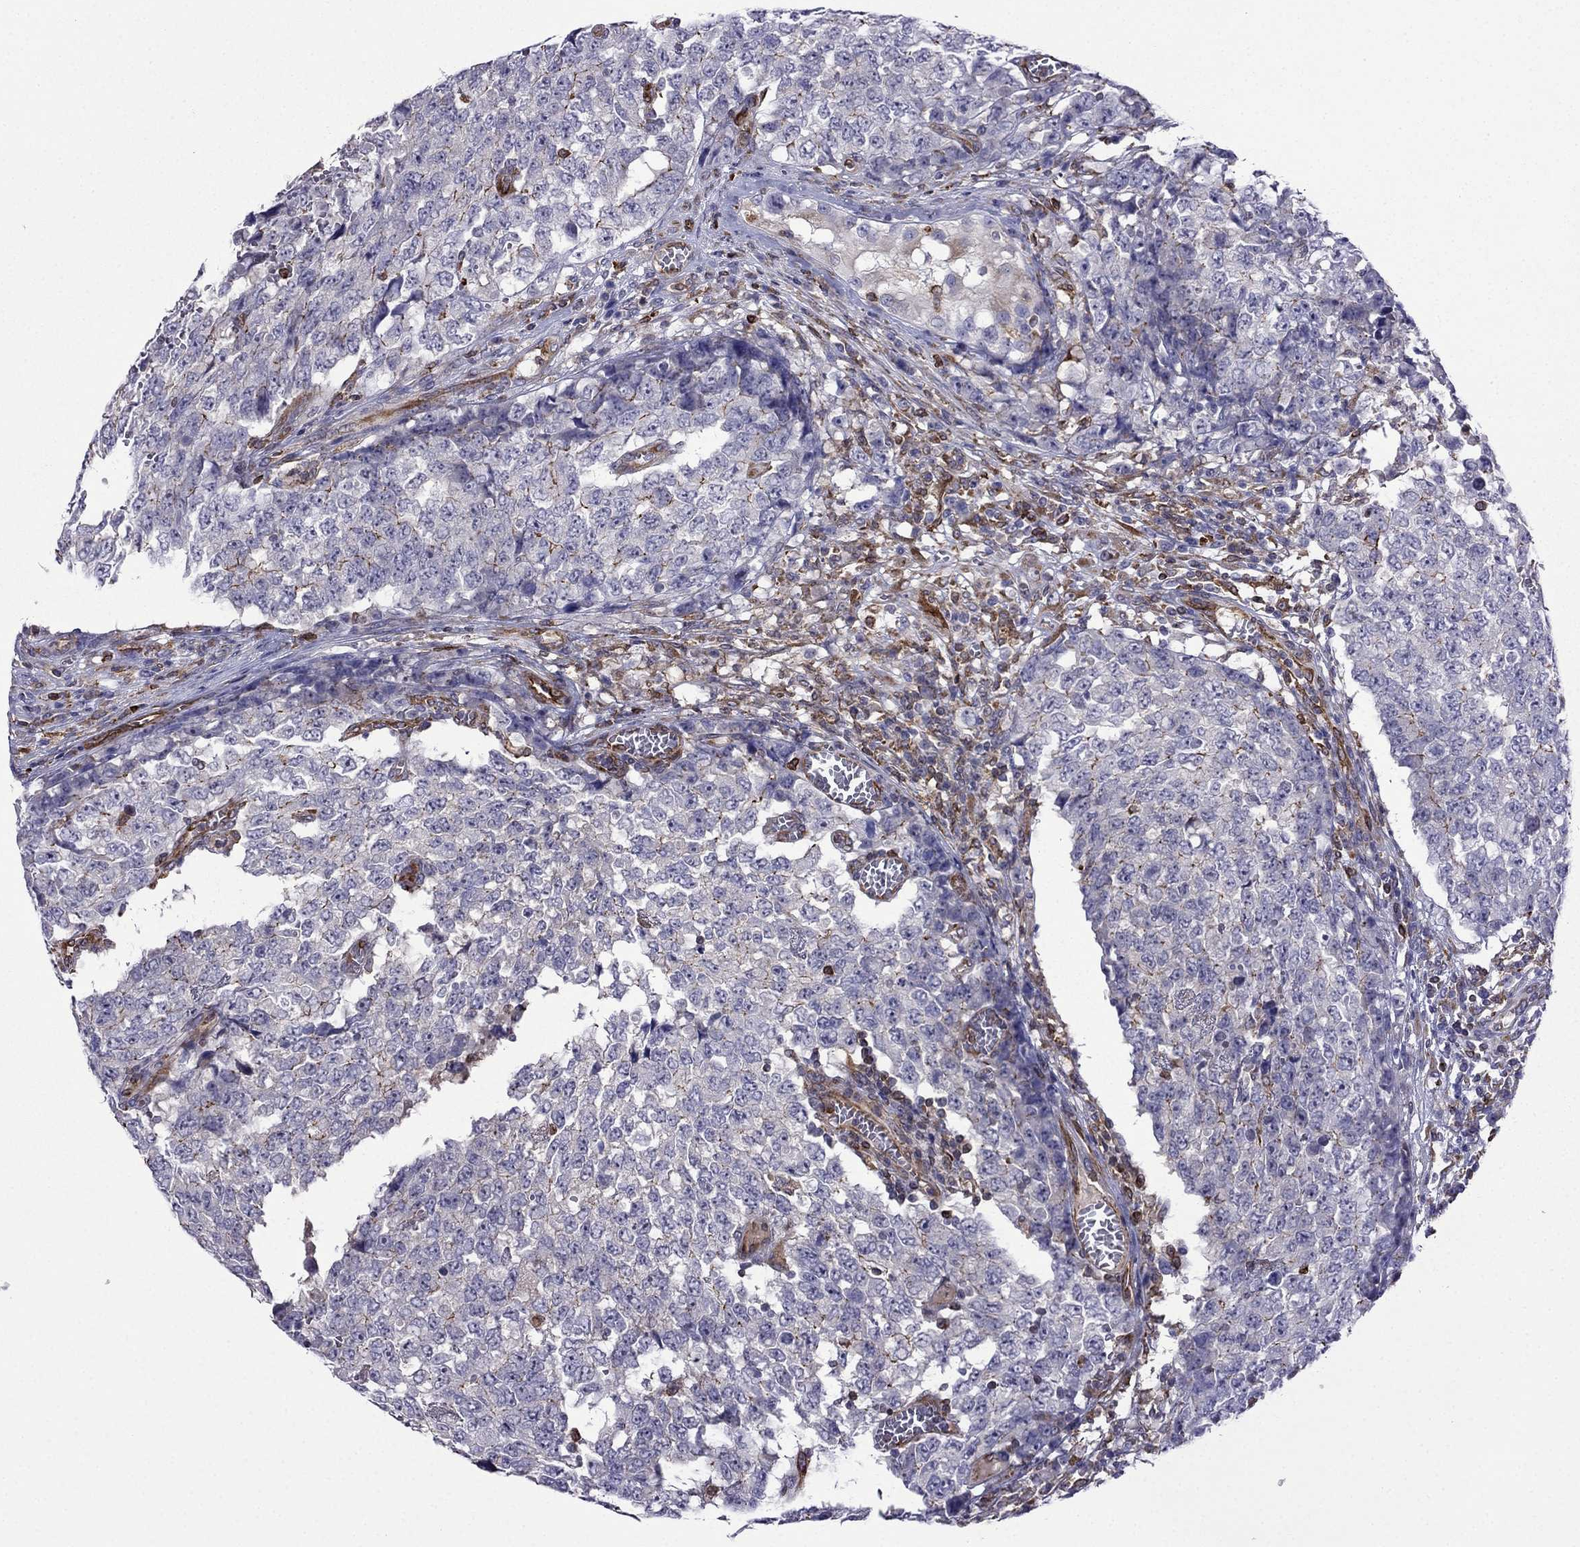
{"staining": {"intensity": "negative", "quantity": "none", "location": "none"}, "tissue": "testis cancer", "cell_type": "Tumor cells", "image_type": "cancer", "snomed": [{"axis": "morphology", "description": "Carcinoma, Embryonal, NOS"}, {"axis": "topography", "description": "Testis"}], "caption": "This is an immunohistochemistry (IHC) micrograph of testis embryonal carcinoma. There is no staining in tumor cells.", "gene": "GNAL", "patient": {"sex": "male", "age": 23}}